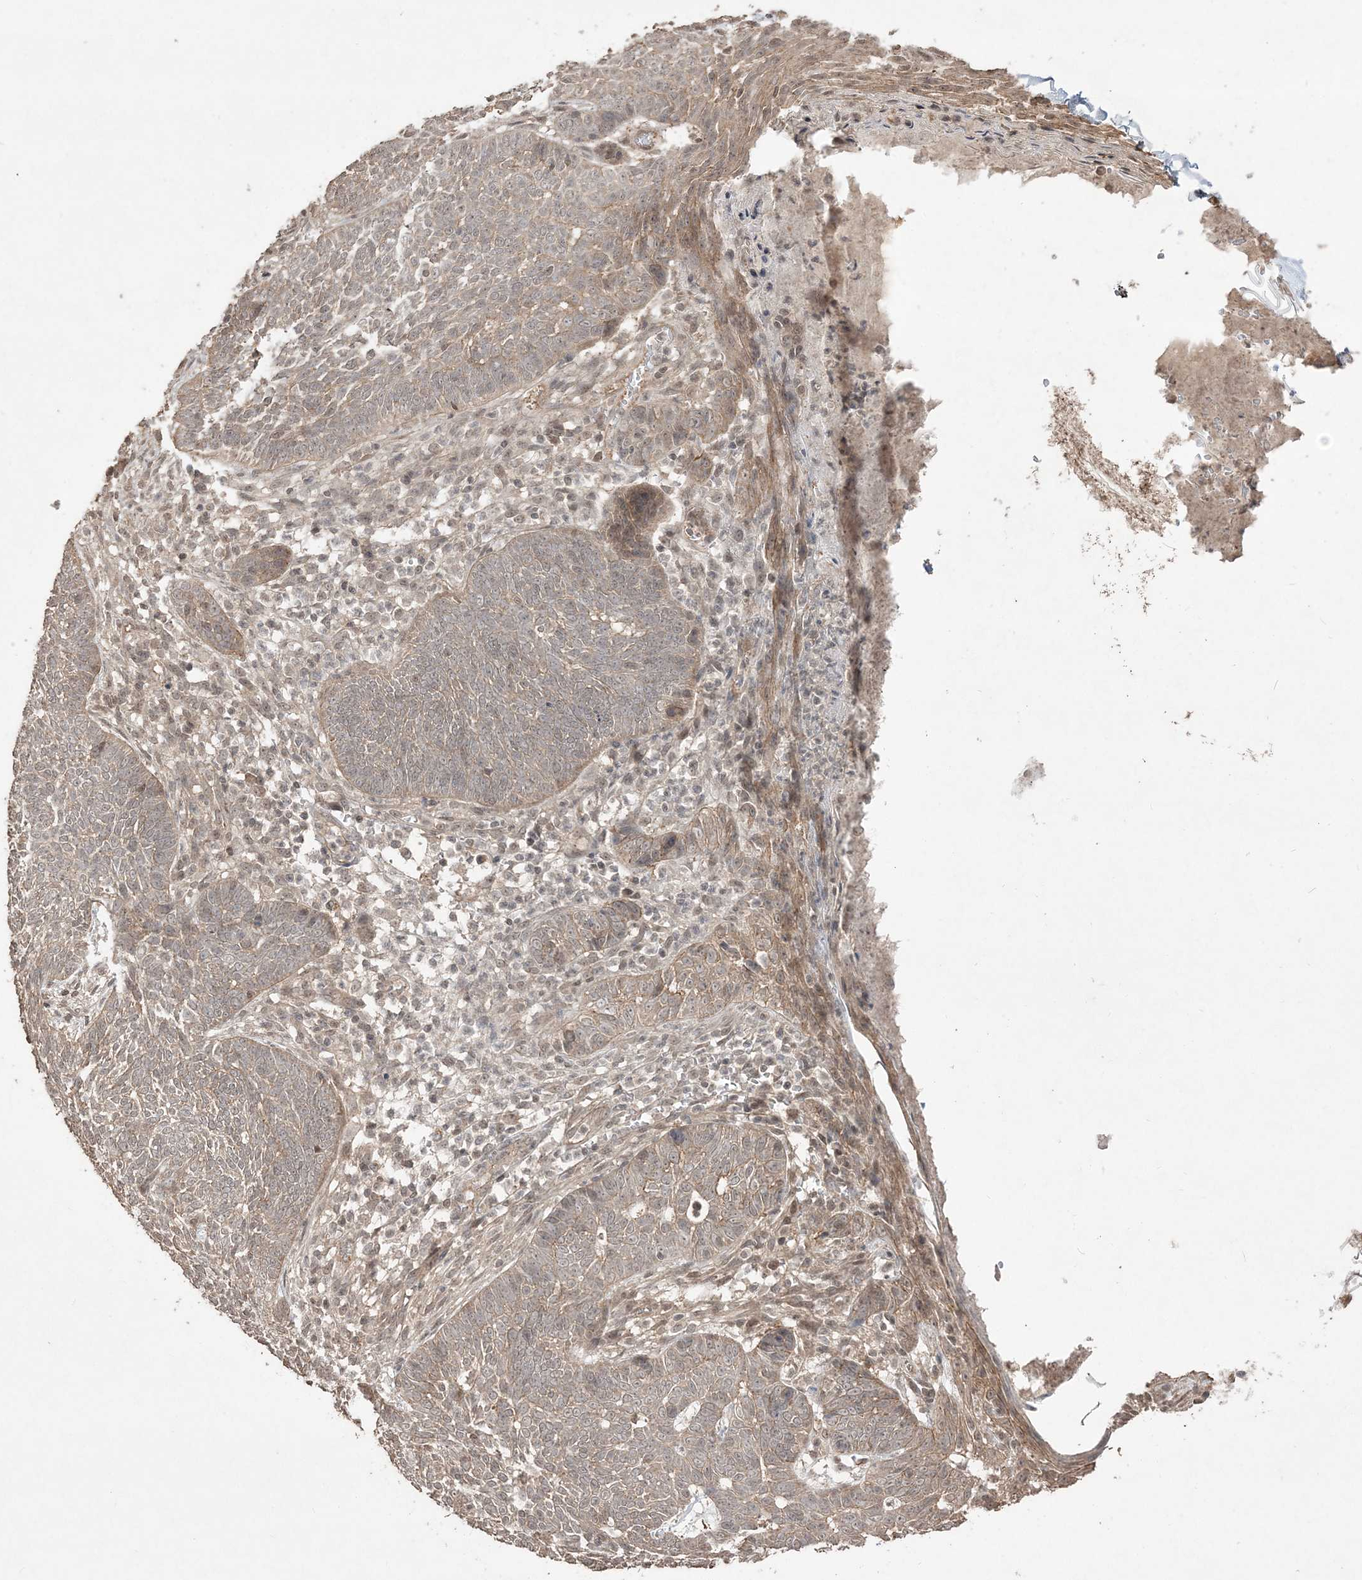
{"staining": {"intensity": "weak", "quantity": "25%-75%", "location": "cytoplasmic/membranous"}, "tissue": "skin cancer", "cell_type": "Tumor cells", "image_type": "cancer", "snomed": [{"axis": "morphology", "description": "Normal tissue, NOS"}, {"axis": "morphology", "description": "Basal cell carcinoma"}, {"axis": "topography", "description": "Skin"}], "caption": "This is a histology image of IHC staining of skin cancer, which shows weak staining in the cytoplasmic/membranous of tumor cells.", "gene": "EHHADH", "patient": {"sex": "male", "age": 64}}